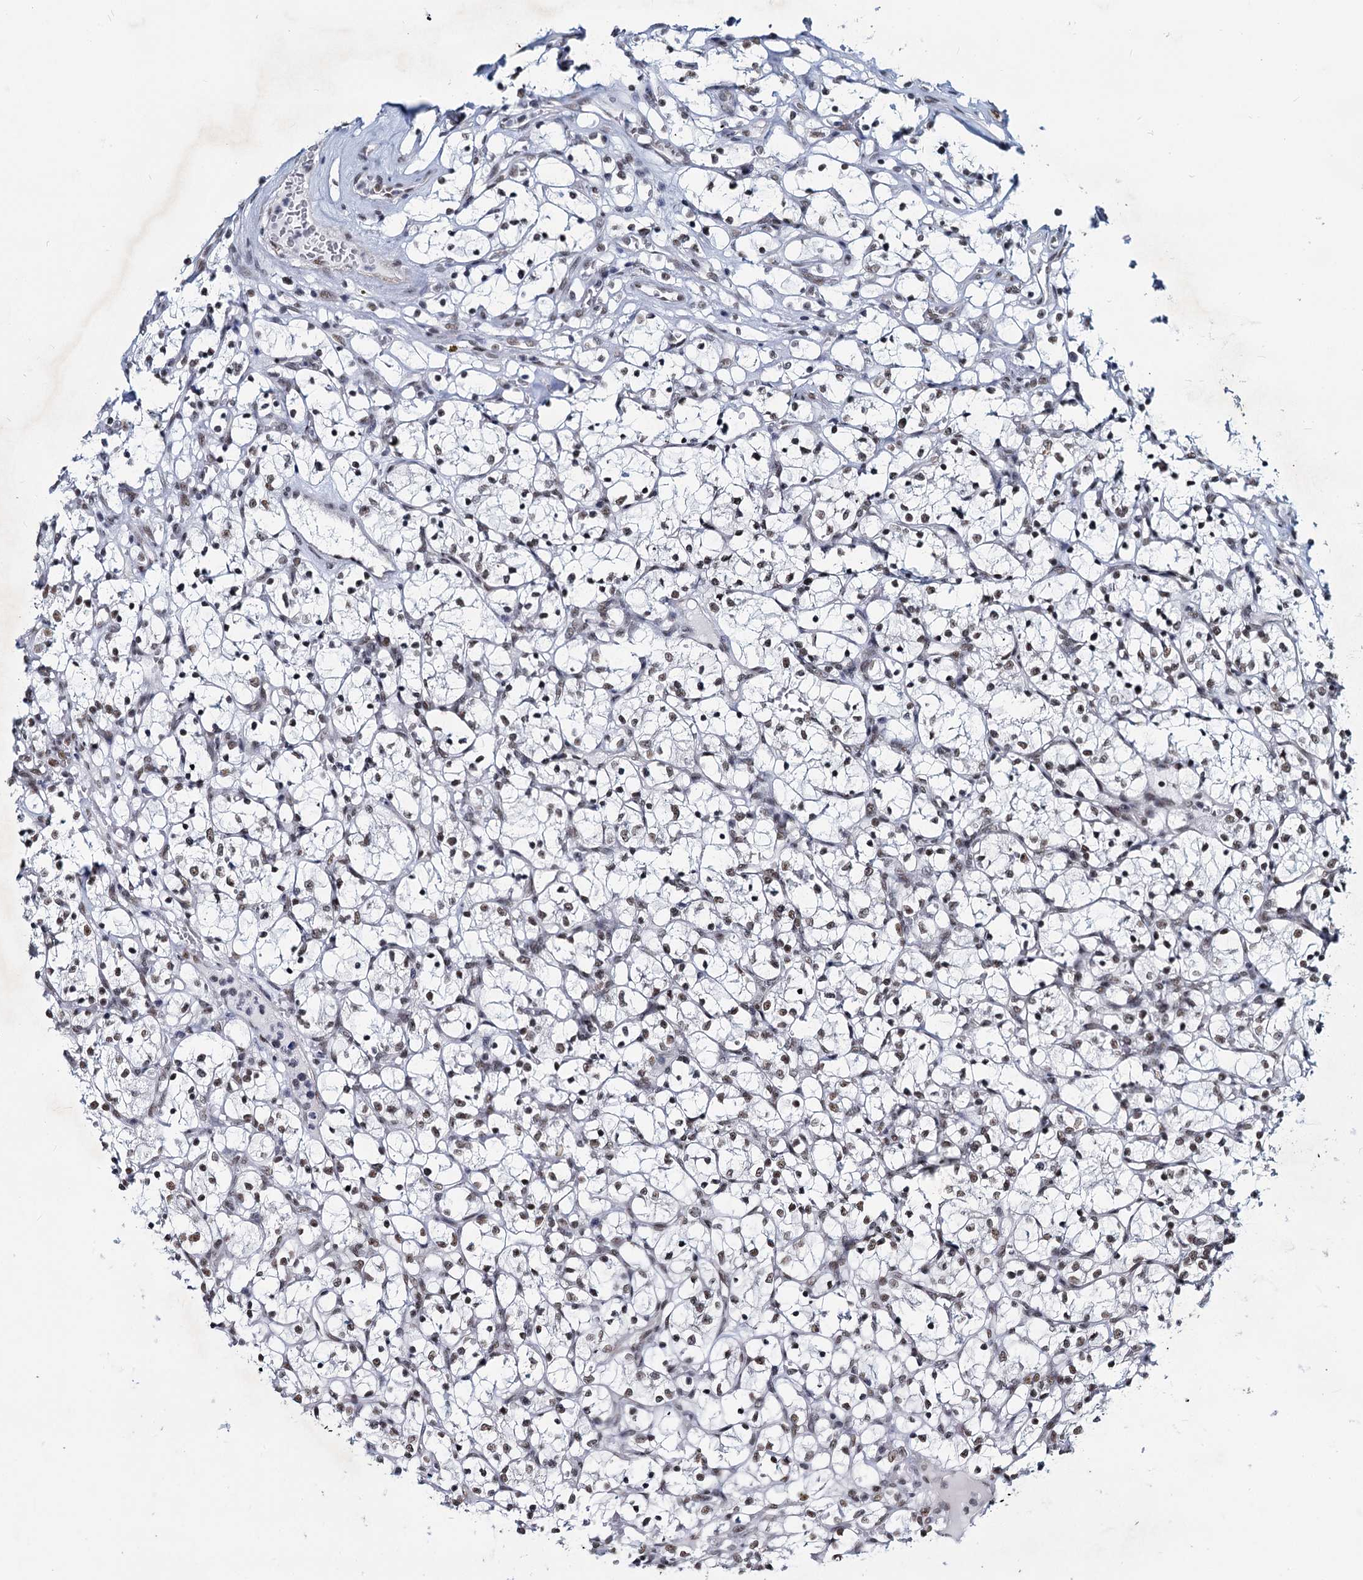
{"staining": {"intensity": "weak", "quantity": "<25%", "location": "nuclear"}, "tissue": "renal cancer", "cell_type": "Tumor cells", "image_type": "cancer", "snomed": [{"axis": "morphology", "description": "Adenocarcinoma, NOS"}, {"axis": "topography", "description": "Kidney"}], "caption": "Immunohistochemistry histopathology image of adenocarcinoma (renal) stained for a protein (brown), which reveals no positivity in tumor cells.", "gene": "METTL14", "patient": {"sex": "female", "age": 69}}